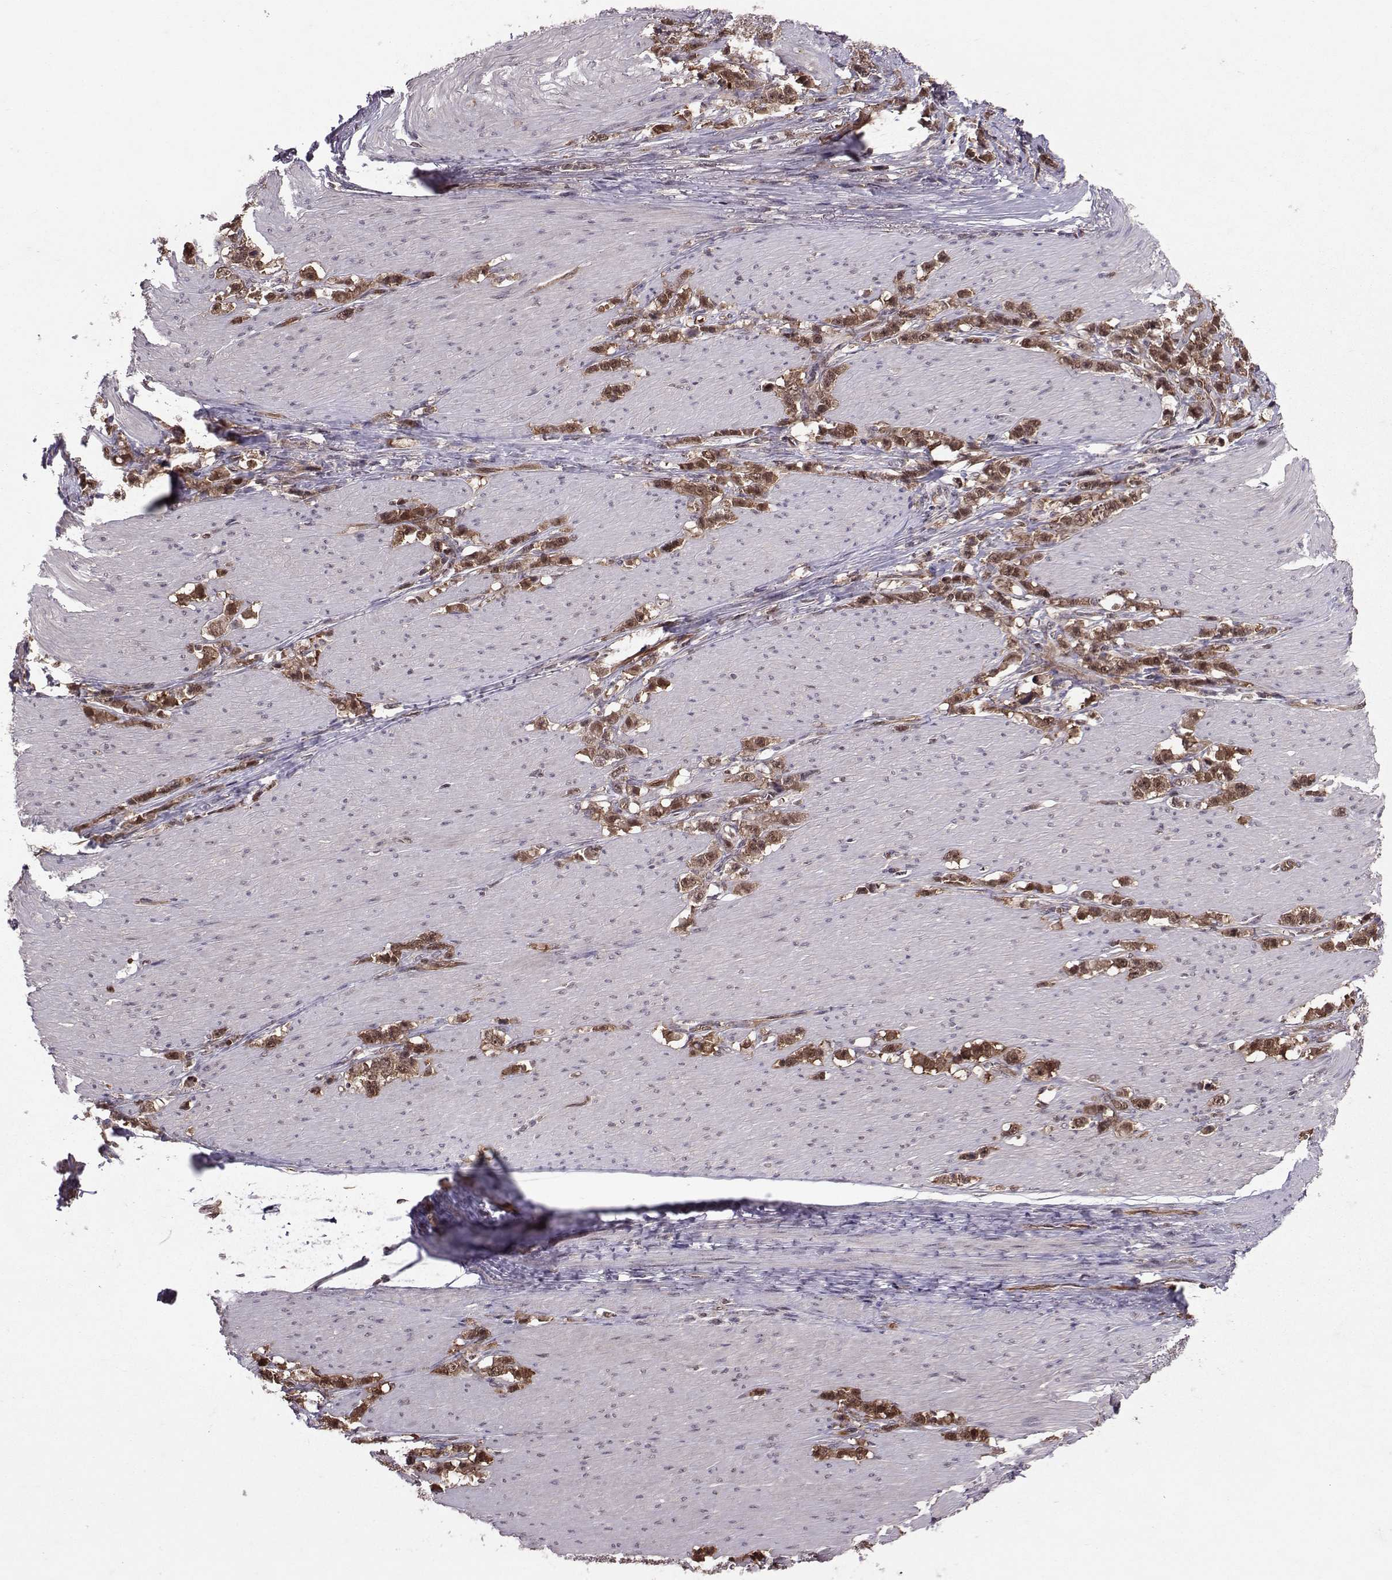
{"staining": {"intensity": "moderate", "quantity": ">75%", "location": "cytoplasmic/membranous,nuclear"}, "tissue": "stomach cancer", "cell_type": "Tumor cells", "image_type": "cancer", "snomed": [{"axis": "morphology", "description": "Adenocarcinoma, NOS"}, {"axis": "topography", "description": "Stomach, lower"}], "caption": "Stomach cancer (adenocarcinoma) was stained to show a protein in brown. There is medium levels of moderate cytoplasmic/membranous and nuclear positivity in about >75% of tumor cells.", "gene": "PPP2R2A", "patient": {"sex": "male", "age": 88}}